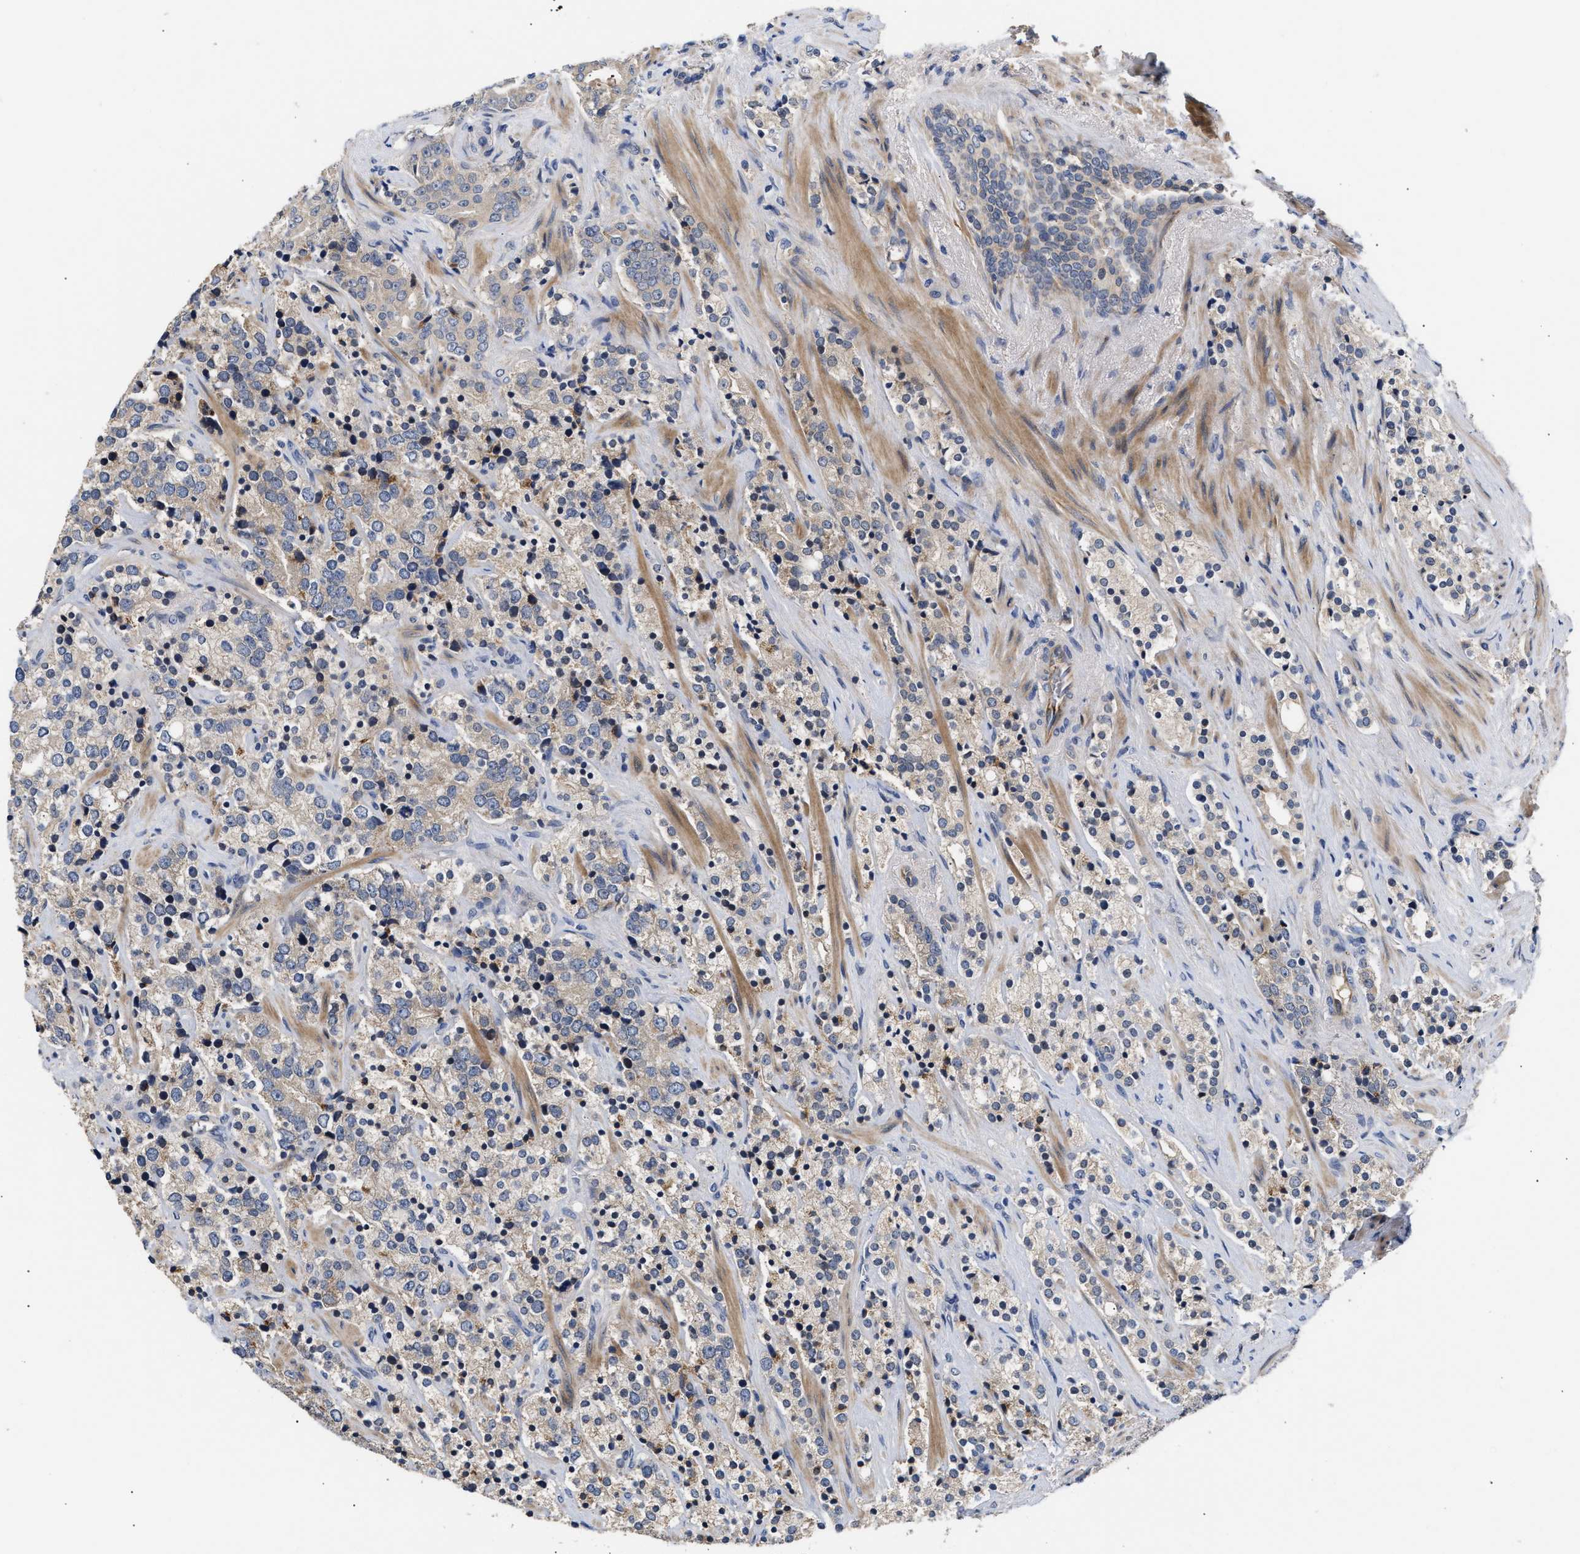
{"staining": {"intensity": "weak", "quantity": "<25%", "location": "cytoplasmic/membranous"}, "tissue": "prostate cancer", "cell_type": "Tumor cells", "image_type": "cancer", "snomed": [{"axis": "morphology", "description": "Adenocarcinoma, High grade"}, {"axis": "topography", "description": "Prostate"}], "caption": "This is an IHC photomicrograph of human prostate cancer. There is no staining in tumor cells.", "gene": "KASH5", "patient": {"sex": "male", "age": 71}}